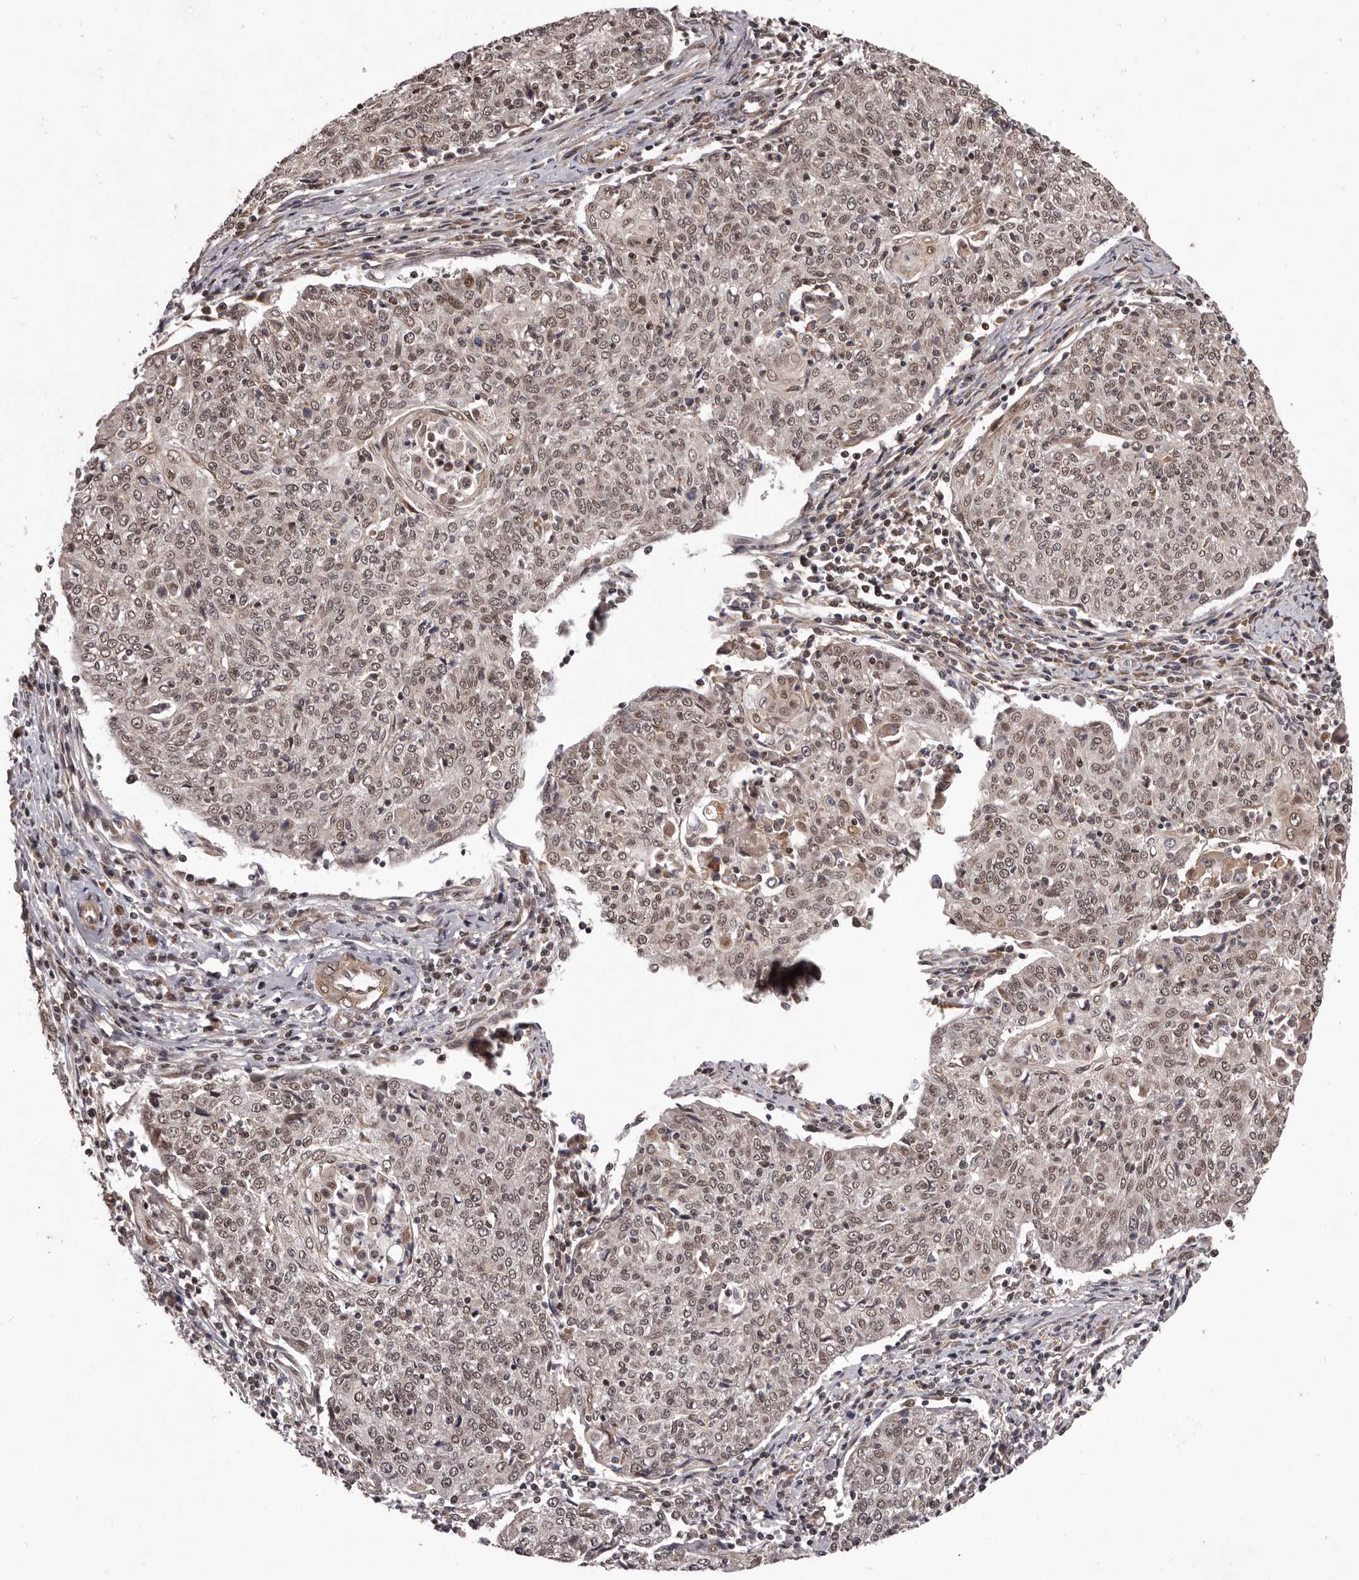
{"staining": {"intensity": "moderate", "quantity": ">75%", "location": "nuclear"}, "tissue": "cervical cancer", "cell_type": "Tumor cells", "image_type": "cancer", "snomed": [{"axis": "morphology", "description": "Squamous cell carcinoma, NOS"}, {"axis": "topography", "description": "Cervix"}], "caption": "Cervical cancer (squamous cell carcinoma) stained for a protein (brown) displays moderate nuclear positive staining in approximately >75% of tumor cells.", "gene": "CELF3", "patient": {"sex": "female", "age": 48}}